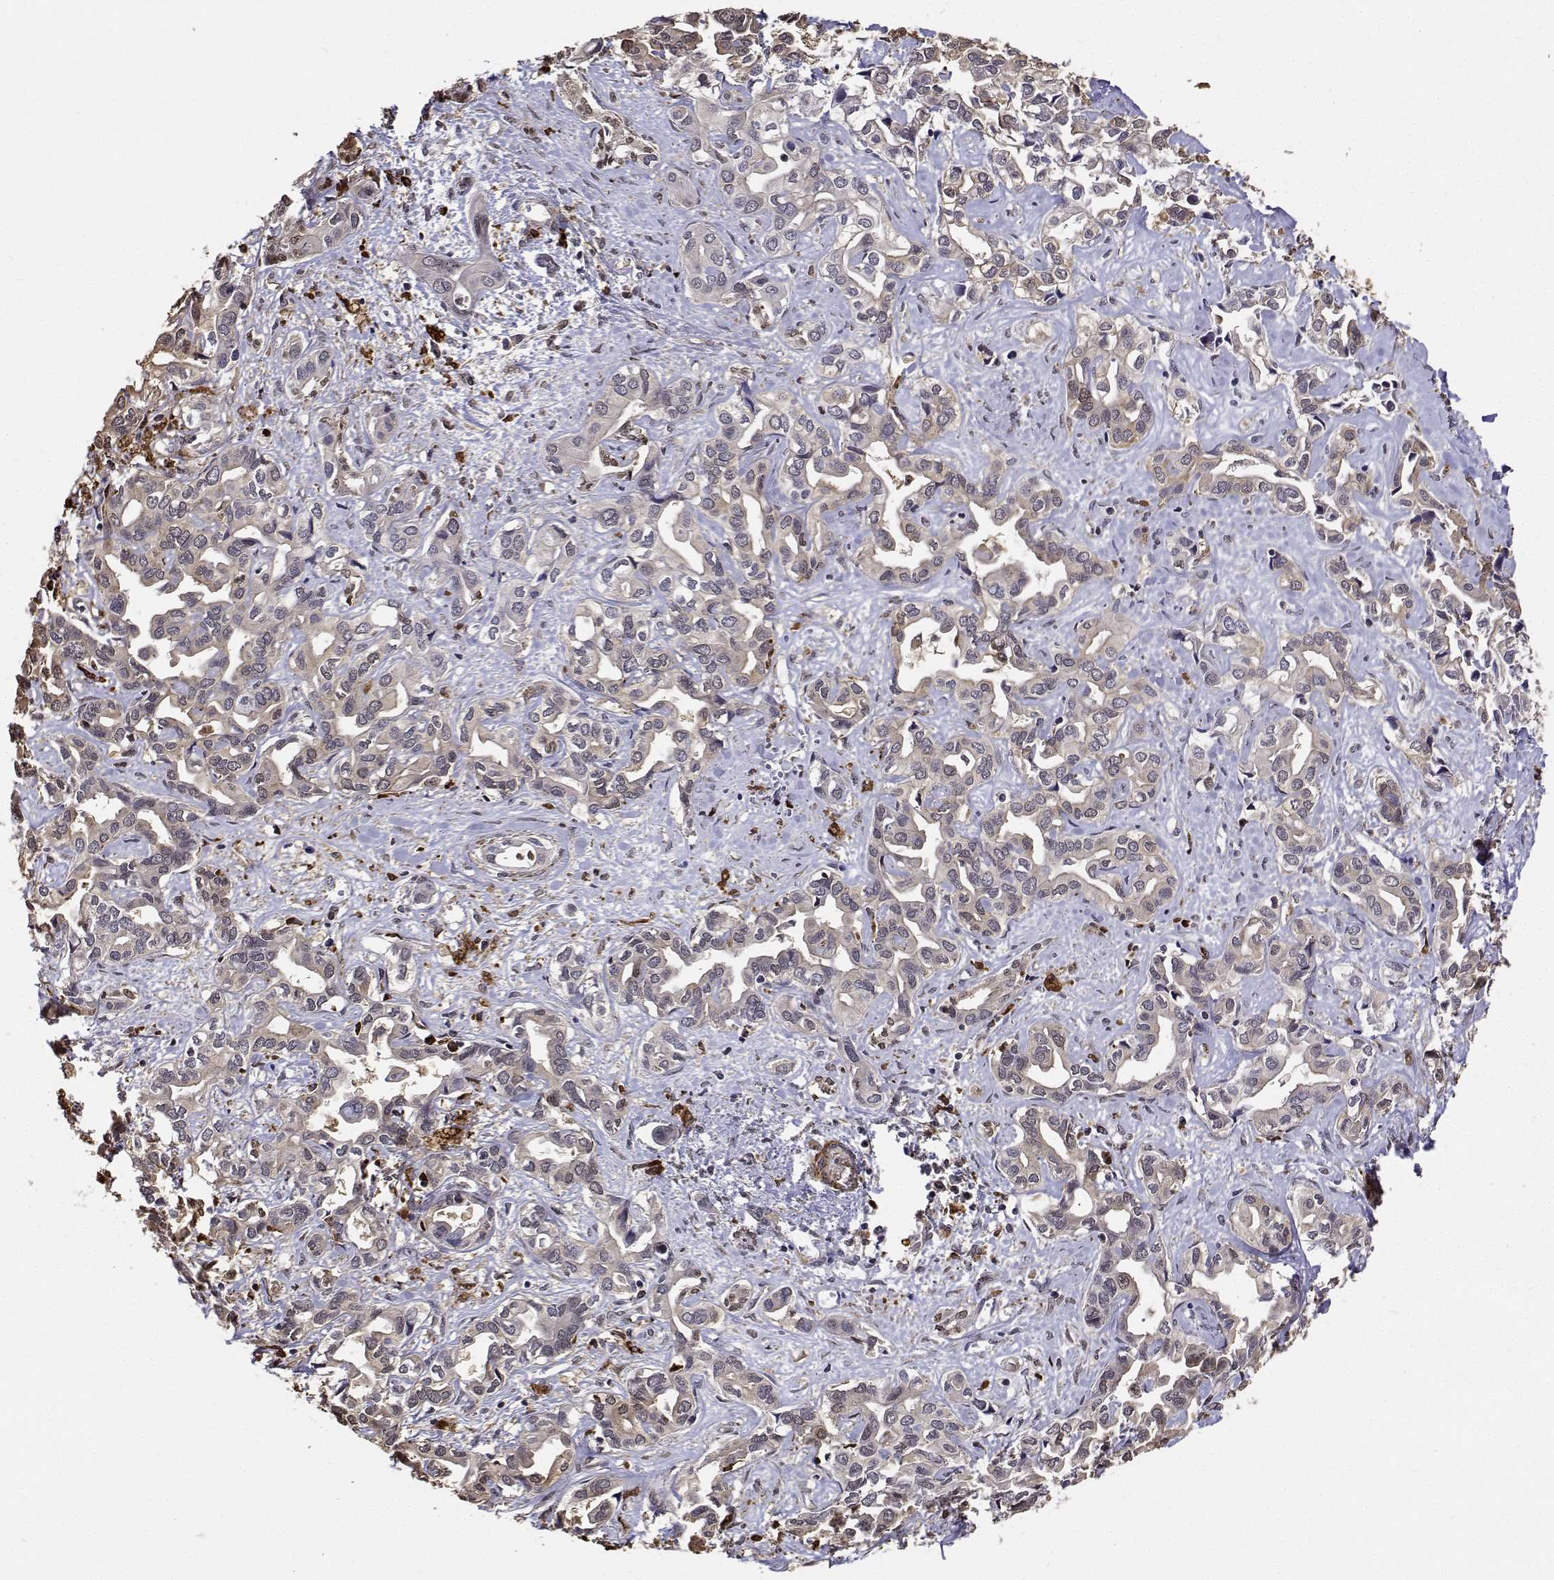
{"staining": {"intensity": "negative", "quantity": "none", "location": "none"}, "tissue": "liver cancer", "cell_type": "Tumor cells", "image_type": "cancer", "snomed": [{"axis": "morphology", "description": "Cholangiocarcinoma"}, {"axis": "topography", "description": "Liver"}], "caption": "DAB (3,3'-diaminobenzidine) immunohistochemical staining of liver cancer reveals no significant positivity in tumor cells. The staining was performed using DAB to visualize the protein expression in brown, while the nuclei were stained in blue with hematoxylin (Magnification: 20x).", "gene": "PCID2", "patient": {"sex": "female", "age": 64}}